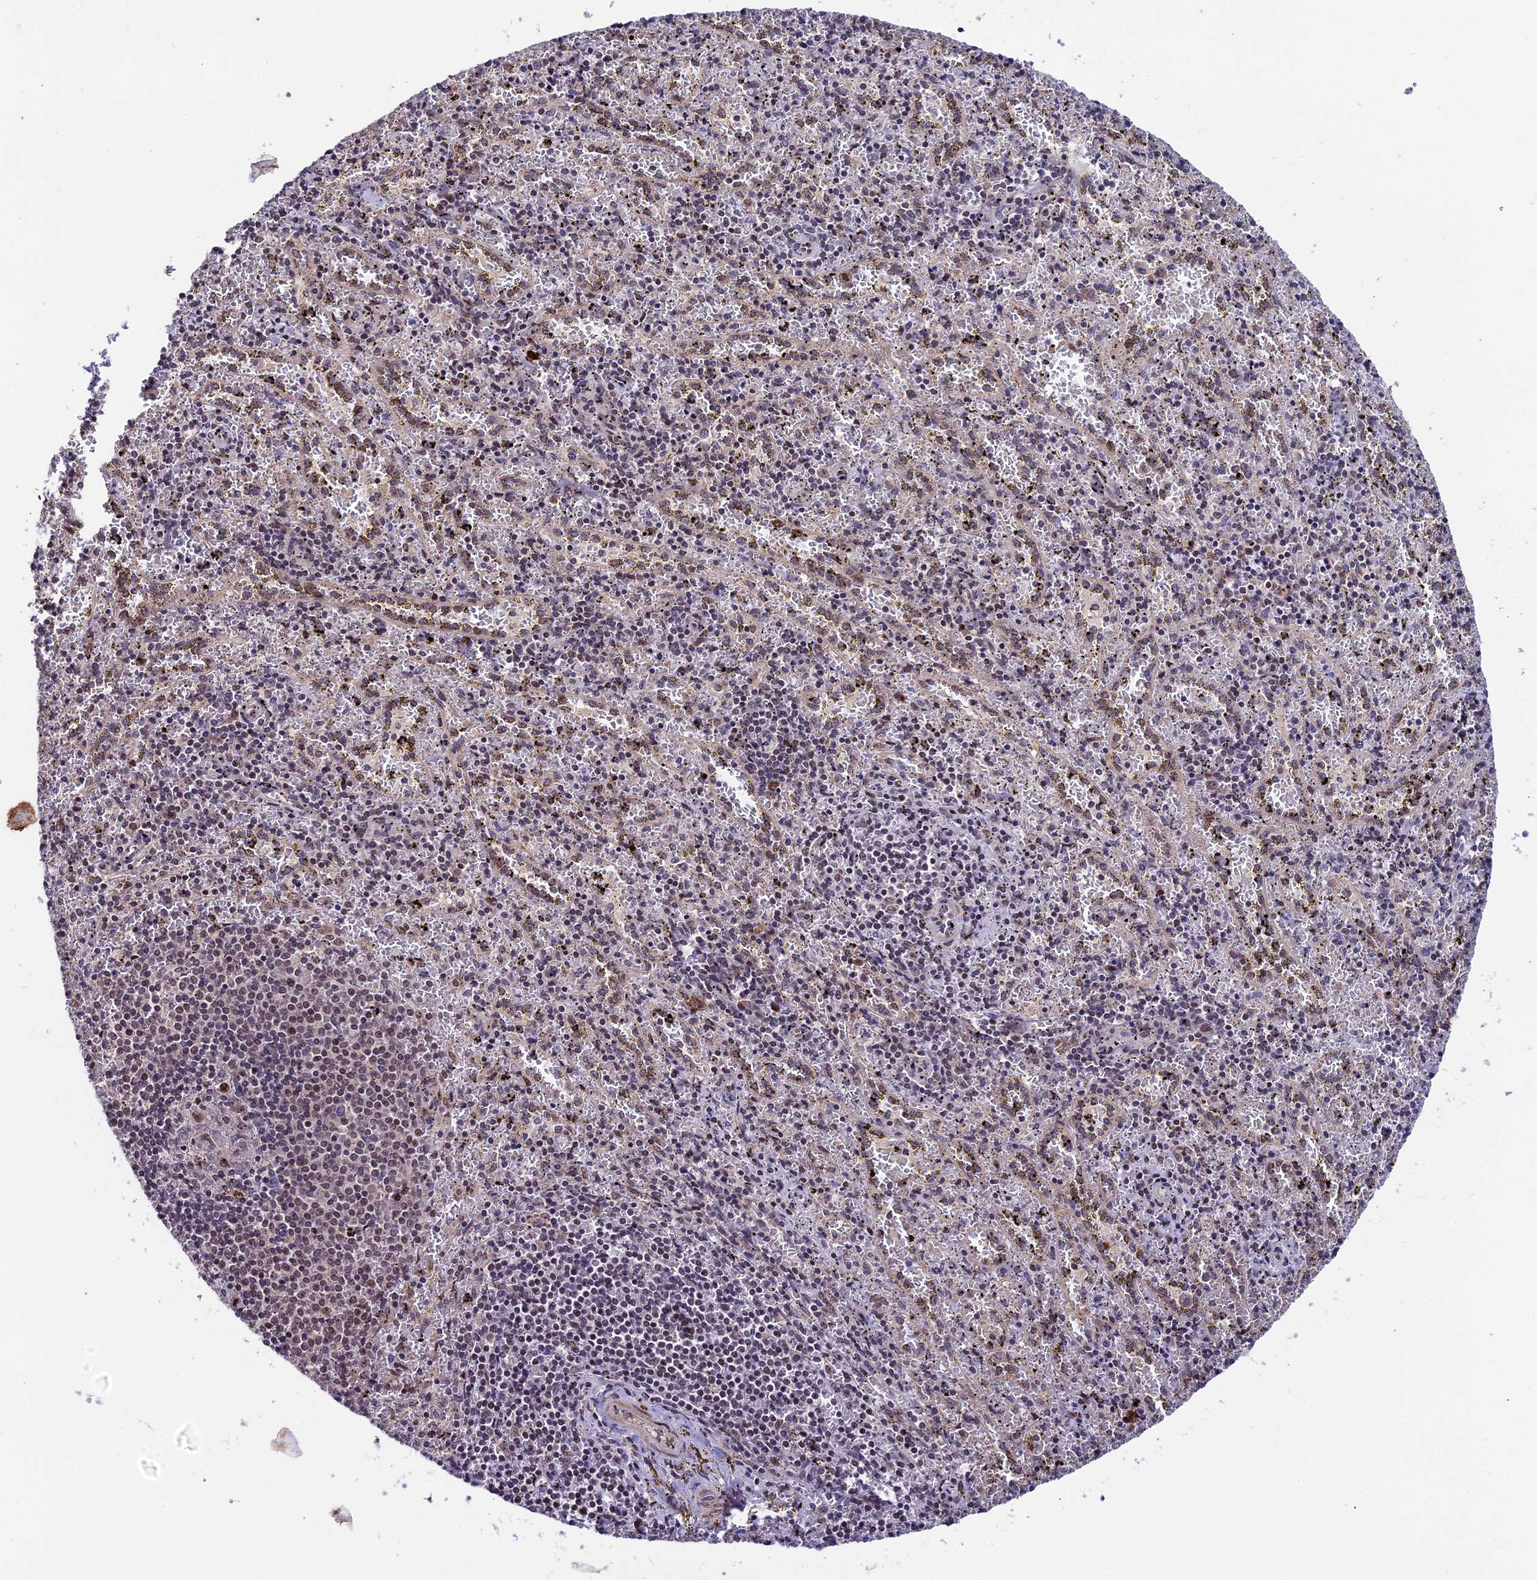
{"staining": {"intensity": "weak", "quantity": "<25%", "location": "cytoplasmic/membranous"}, "tissue": "spleen", "cell_type": "Cells in red pulp", "image_type": "normal", "snomed": [{"axis": "morphology", "description": "Normal tissue, NOS"}, {"axis": "topography", "description": "Spleen"}], "caption": "High power microscopy image of an immunohistochemistry photomicrograph of unremarkable spleen, revealing no significant staining in cells in red pulp.", "gene": "SIPA1L3", "patient": {"sex": "male", "age": 11}}